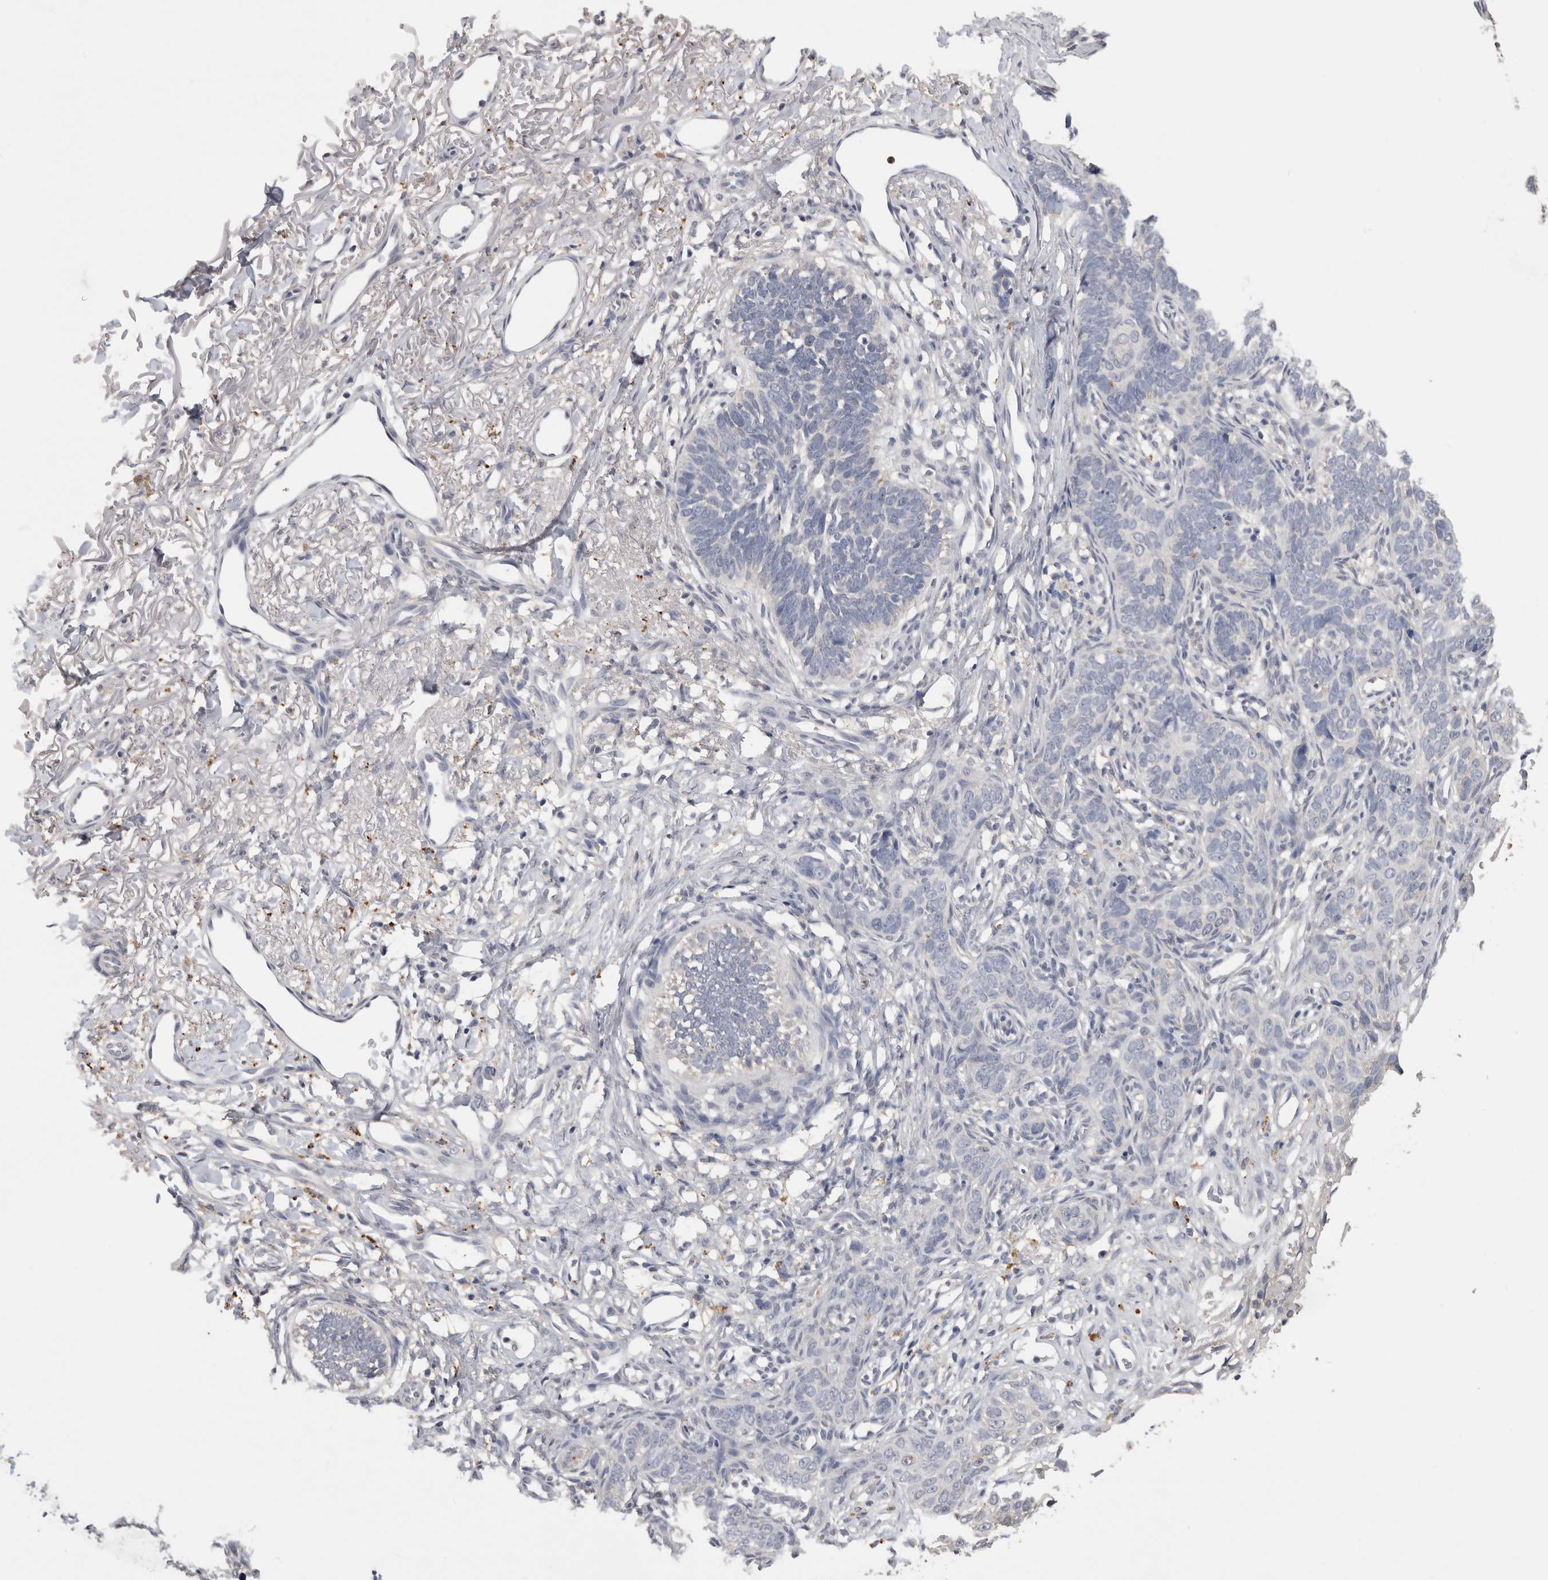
{"staining": {"intensity": "negative", "quantity": "none", "location": "none"}, "tissue": "skin cancer", "cell_type": "Tumor cells", "image_type": "cancer", "snomed": [{"axis": "morphology", "description": "Normal tissue, NOS"}, {"axis": "morphology", "description": "Basal cell carcinoma"}, {"axis": "topography", "description": "Skin"}], "caption": "This is an IHC micrograph of skin cancer. There is no staining in tumor cells.", "gene": "CNTFR", "patient": {"sex": "male", "age": 77}}